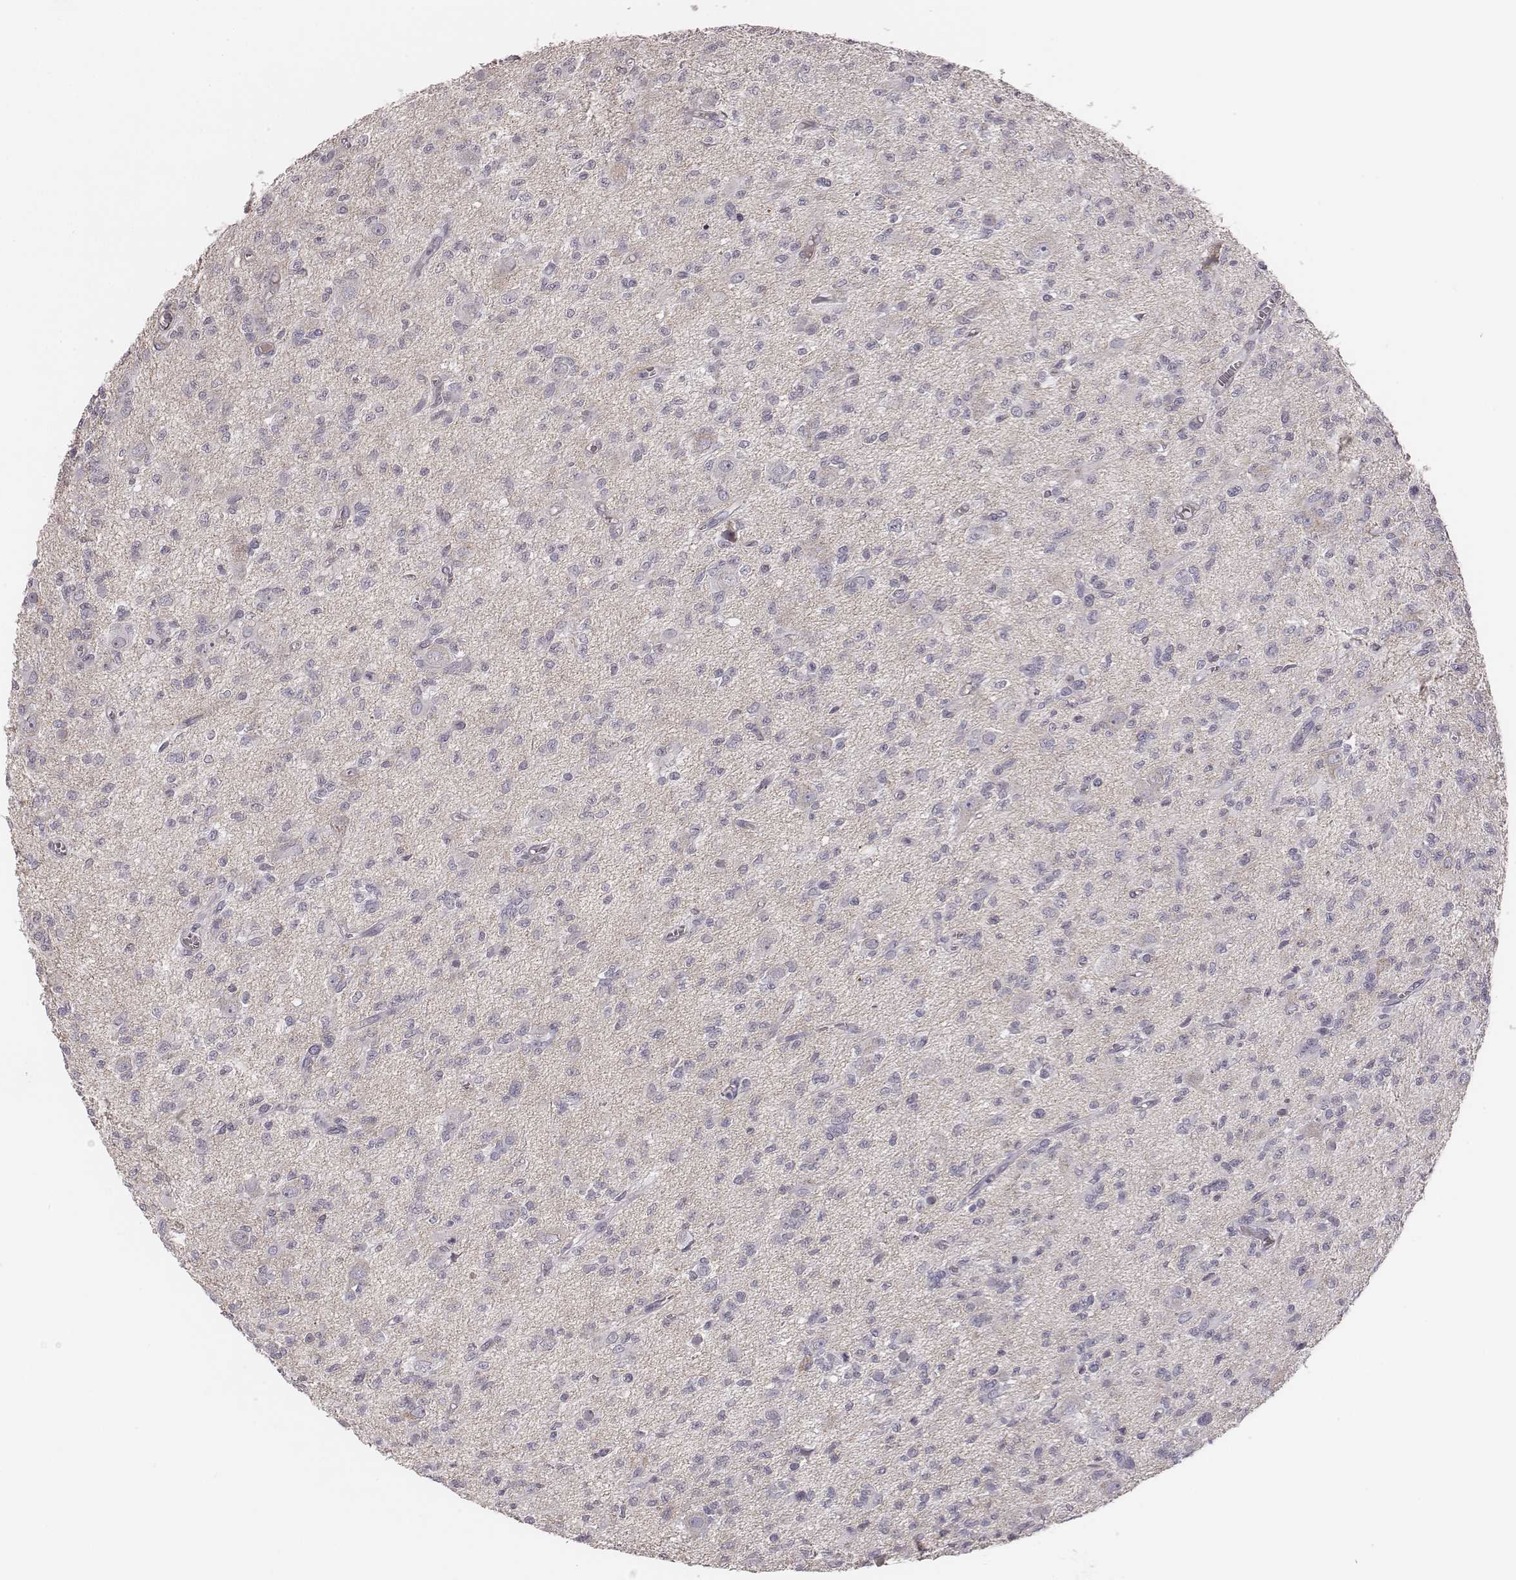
{"staining": {"intensity": "negative", "quantity": "none", "location": "none"}, "tissue": "glioma", "cell_type": "Tumor cells", "image_type": "cancer", "snomed": [{"axis": "morphology", "description": "Glioma, malignant, Low grade"}, {"axis": "topography", "description": "Brain"}], "caption": "DAB (3,3'-diaminobenzidine) immunohistochemical staining of malignant glioma (low-grade) displays no significant expression in tumor cells.", "gene": "TLX3", "patient": {"sex": "male", "age": 64}}